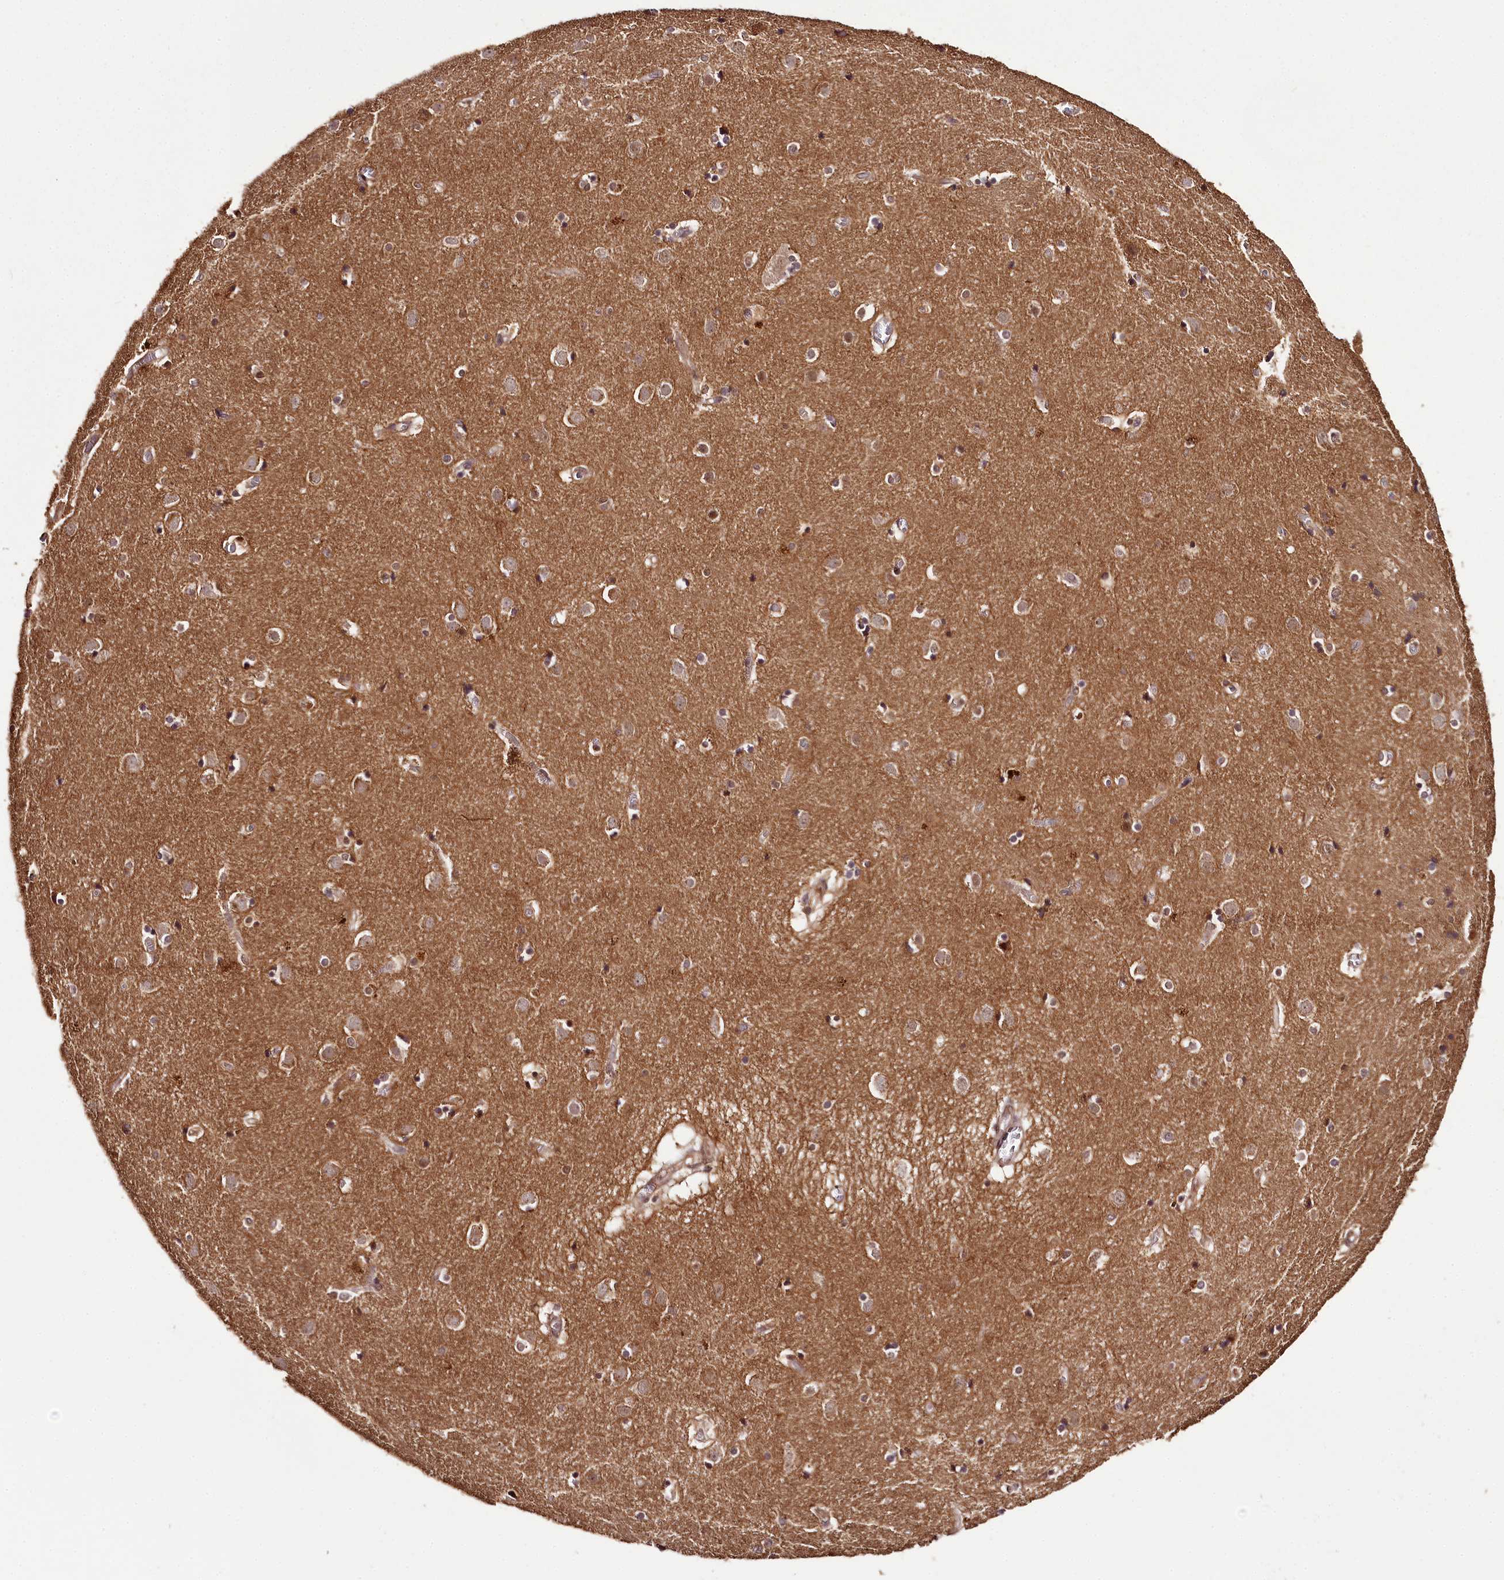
{"staining": {"intensity": "moderate", "quantity": "<25%", "location": "nuclear"}, "tissue": "caudate", "cell_type": "Glial cells", "image_type": "normal", "snomed": [{"axis": "morphology", "description": "Normal tissue, NOS"}, {"axis": "topography", "description": "Lateral ventricle wall"}], "caption": "An immunohistochemistry (IHC) micrograph of normal tissue is shown. Protein staining in brown highlights moderate nuclear positivity in caudate within glial cells. The staining was performed using DAB (3,3'-diaminobenzidine), with brown indicating positive protein expression. Nuclei are stained blue with hematoxylin.", "gene": "MAML3", "patient": {"sex": "male", "age": 70}}